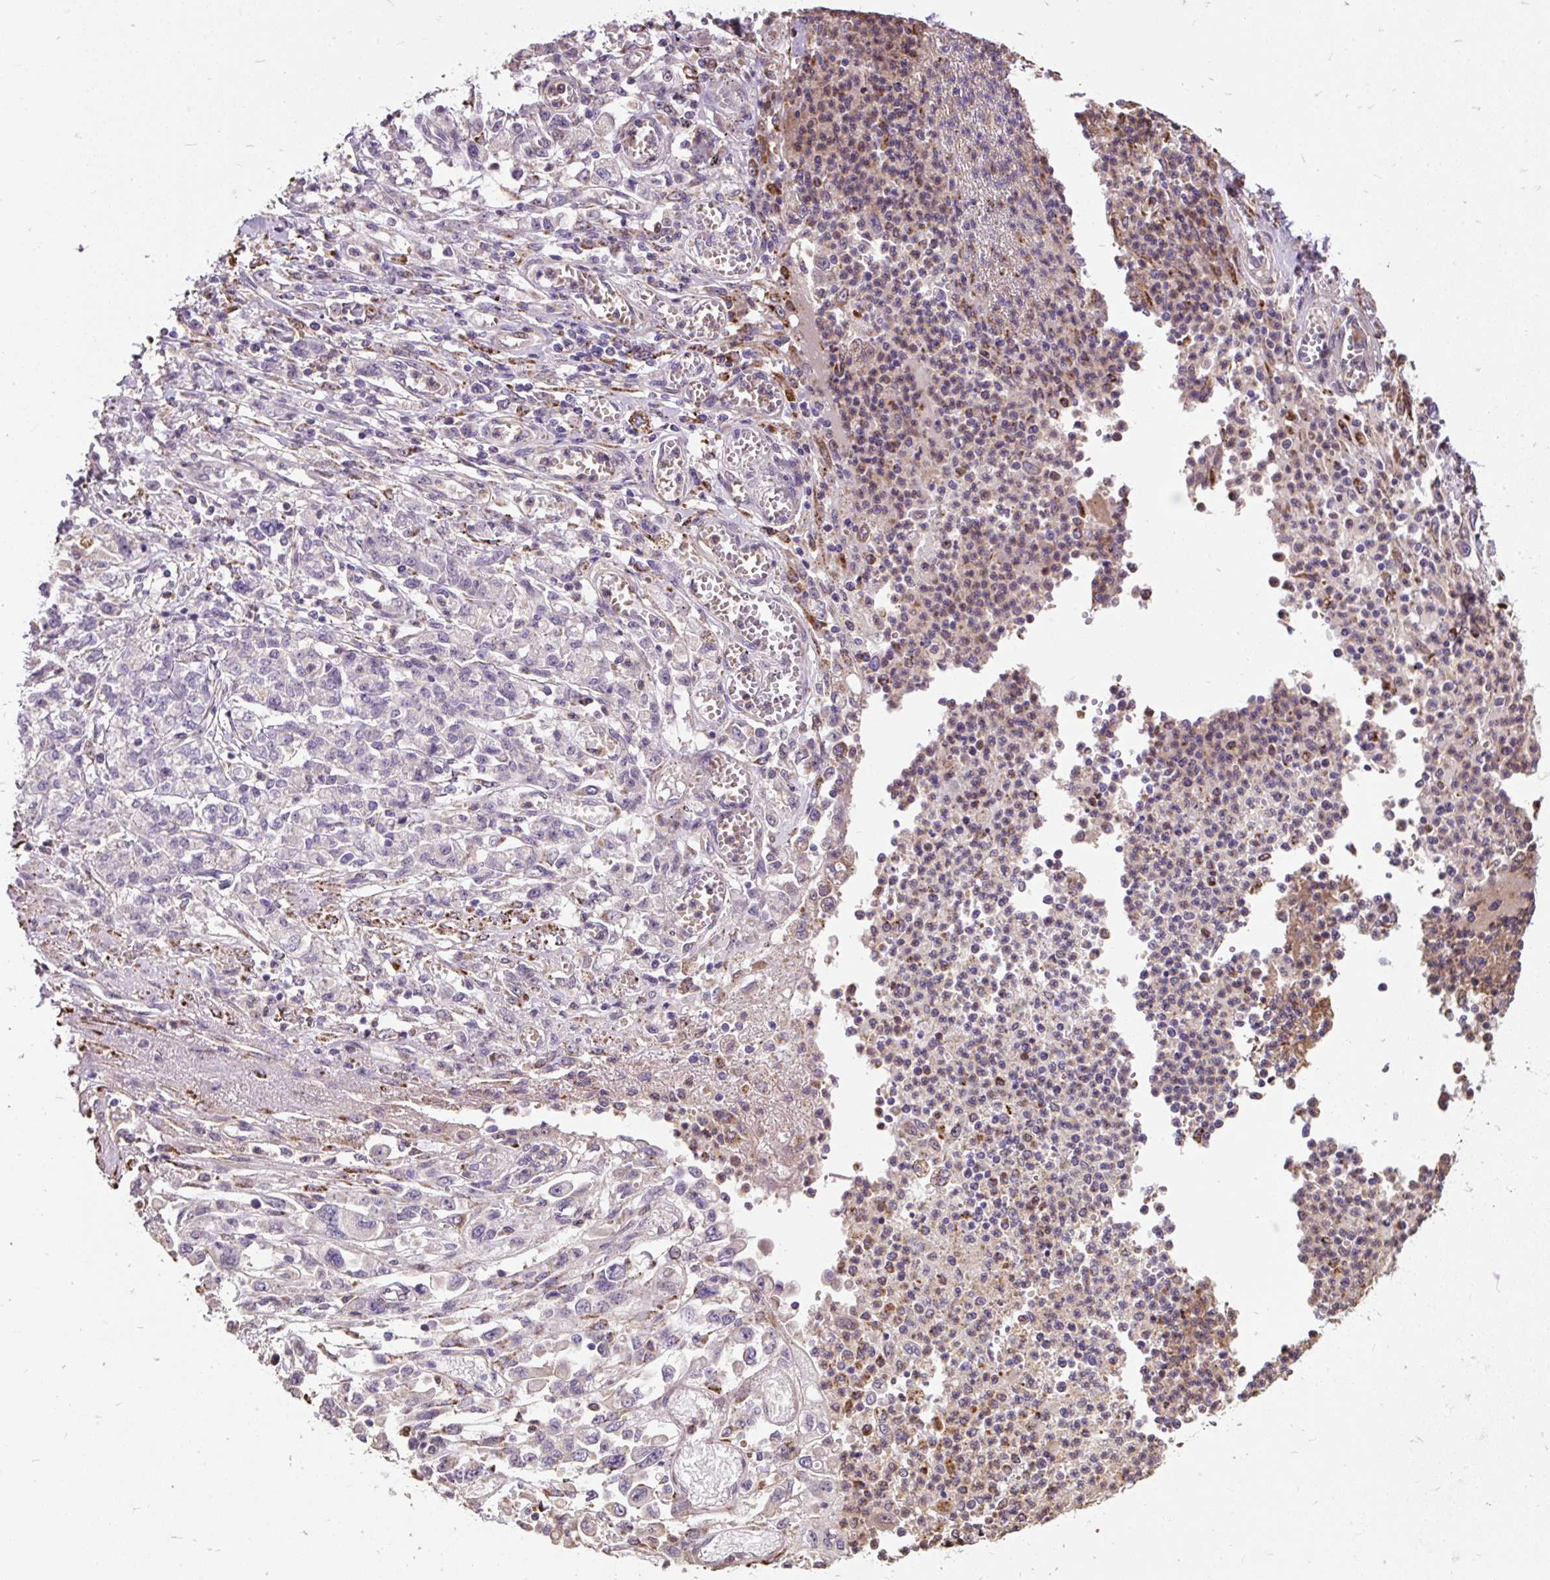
{"staining": {"intensity": "negative", "quantity": "none", "location": "none"}, "tissue": "stomach cancer", "cell_type": "Tumor cells", "image_type": "cancer", "snomed": [{"axis": "morphology", "description": "Adenocarcinoma, NOS"}, {"axis": "topography", "description": "Stomach"}], "caption": "DAB immunohistochemical staining of stomach adenocarcinoma reveals no significant staining in tumor cells.", "gene": "PUS7L", "patient": {"sex": "female", "age": 76}}